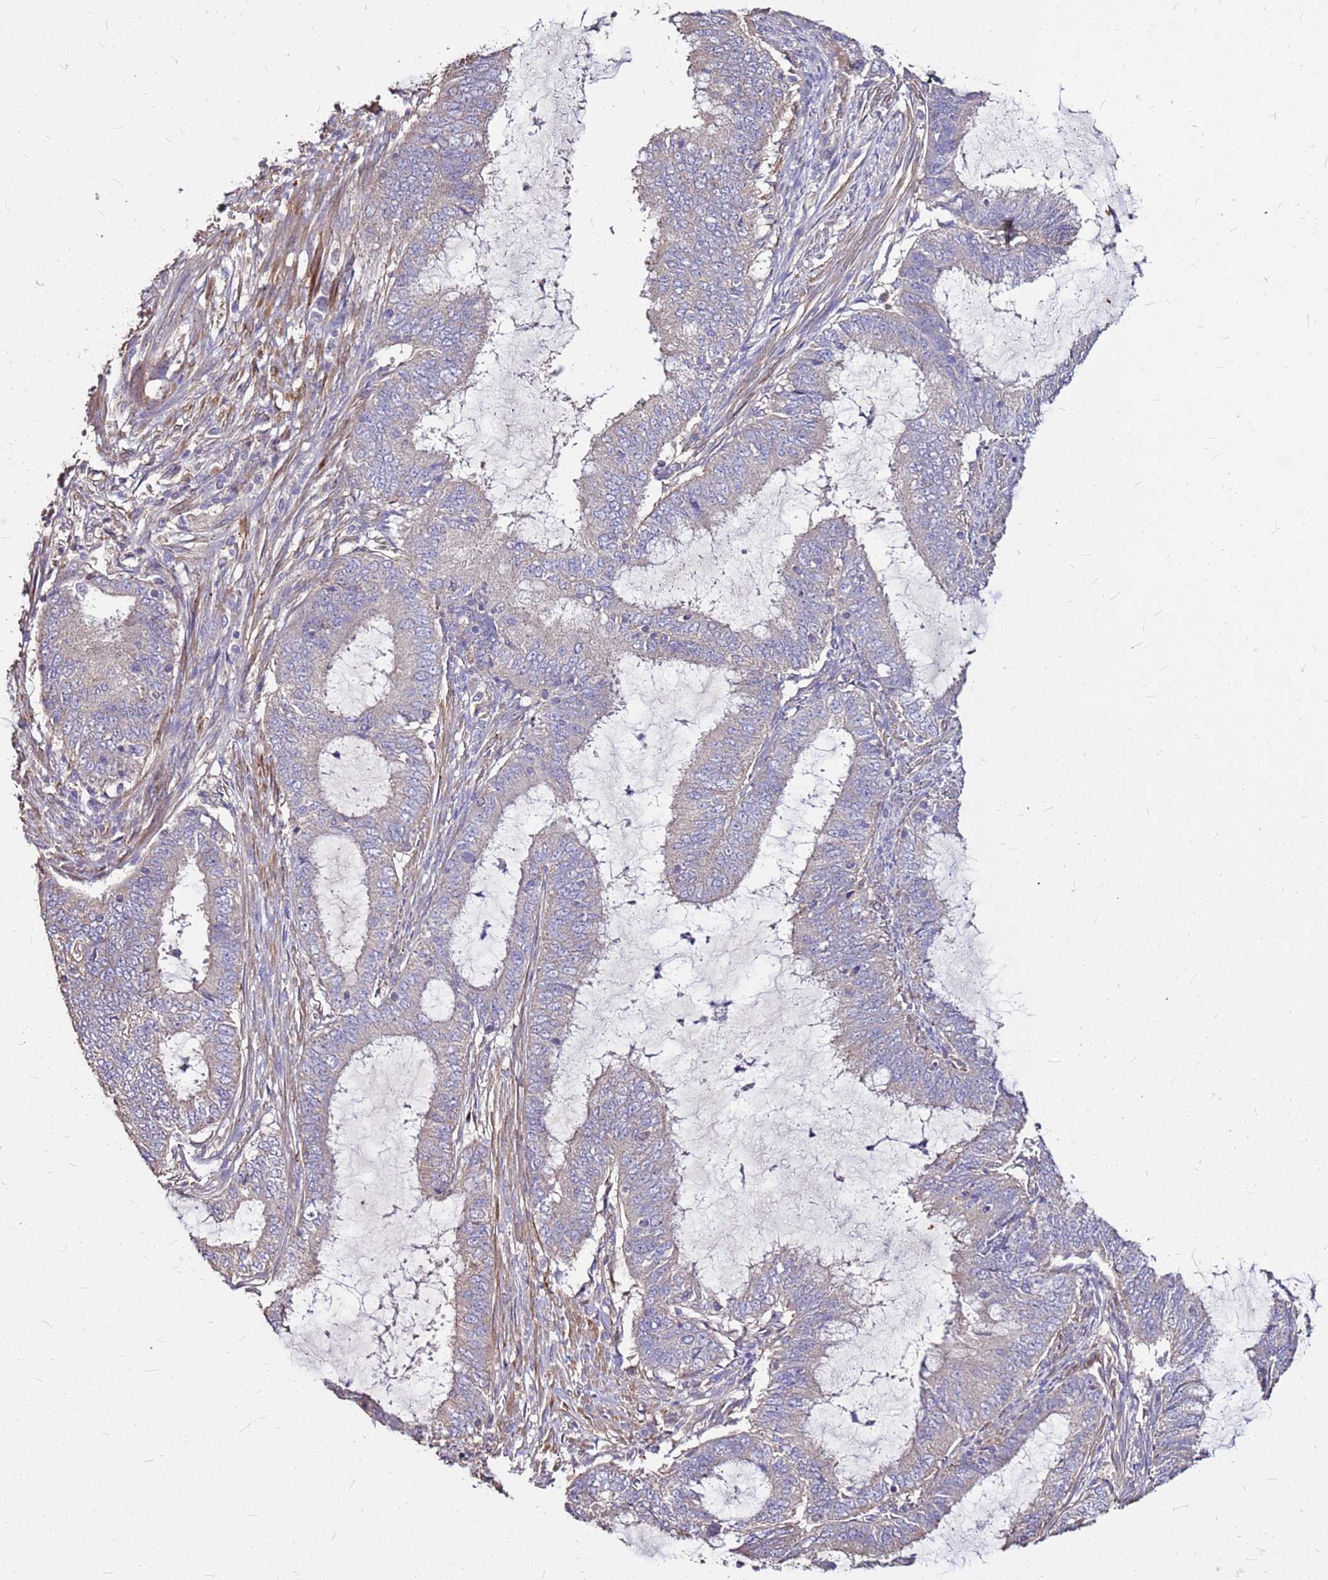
{"staining": {"intensity": "weak", "quantity": "<25%", "location": "cytoplasmic/membranous"}, "tissue": "endometrial cancer", "cell_type": "Tumor cells", "image_type": "cancer", "snomed": [{"axis": "morphology", "description": "Adenocarcinoma, NOS"}, {"axis": "topography", "description": "Endometrium"}], "caption": "Tumor cells are negative for brown protein staining in endometrial cancer (adenocarcinoma).", "gene": "EXD3", "patient": {"sex": "female", "age": 51}}